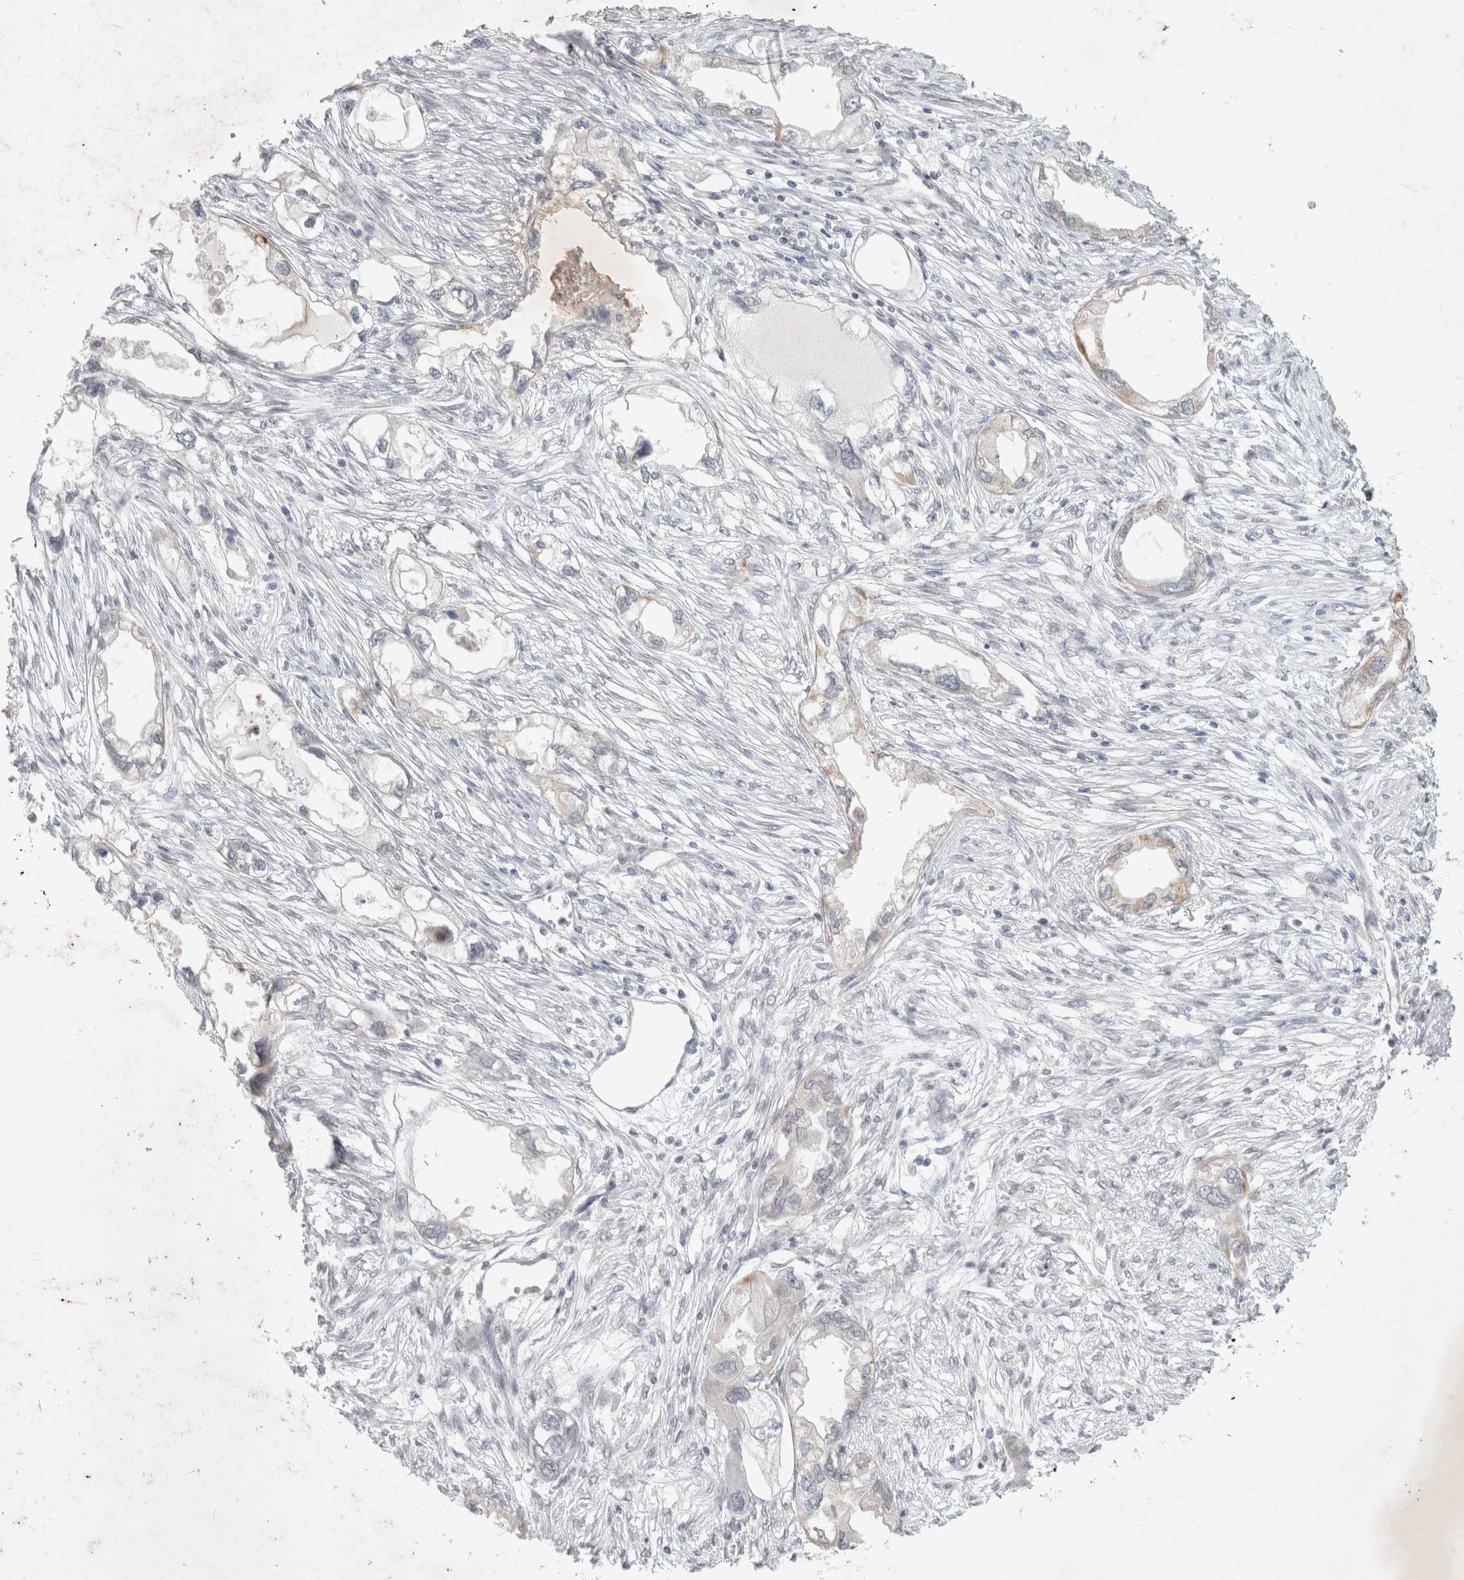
{"staining": {"intensity": "negative", "quantity": "none", "location": "none"}, "tissue": "endometrial cancer", "cell_type": "Tumor cells", "image_type": "cancer", "snomed": [{"axis": "morphology", "description": "Adenocarcinoma, NOS"}, {"axis": "morphology", "description": "Adenocarcinoma, metastatic, NOS"}, {"axis": "topography", "description": "Adipose tissue"}, {"axis": "topography", "description": "Endometrium"}], "caption": "High power microscopy micrograph of an immunohistochemistry (IHC) micrograph of endometrial cancer (metastatic adenocarcinoma), revealing no significant expression in tumor cells. (DAB (3,3'-diaminobenzidine) IHC with hematoxylin counter stain).", "gene": "FBXO42", "patient": {"sex": "female", "age": 67}}